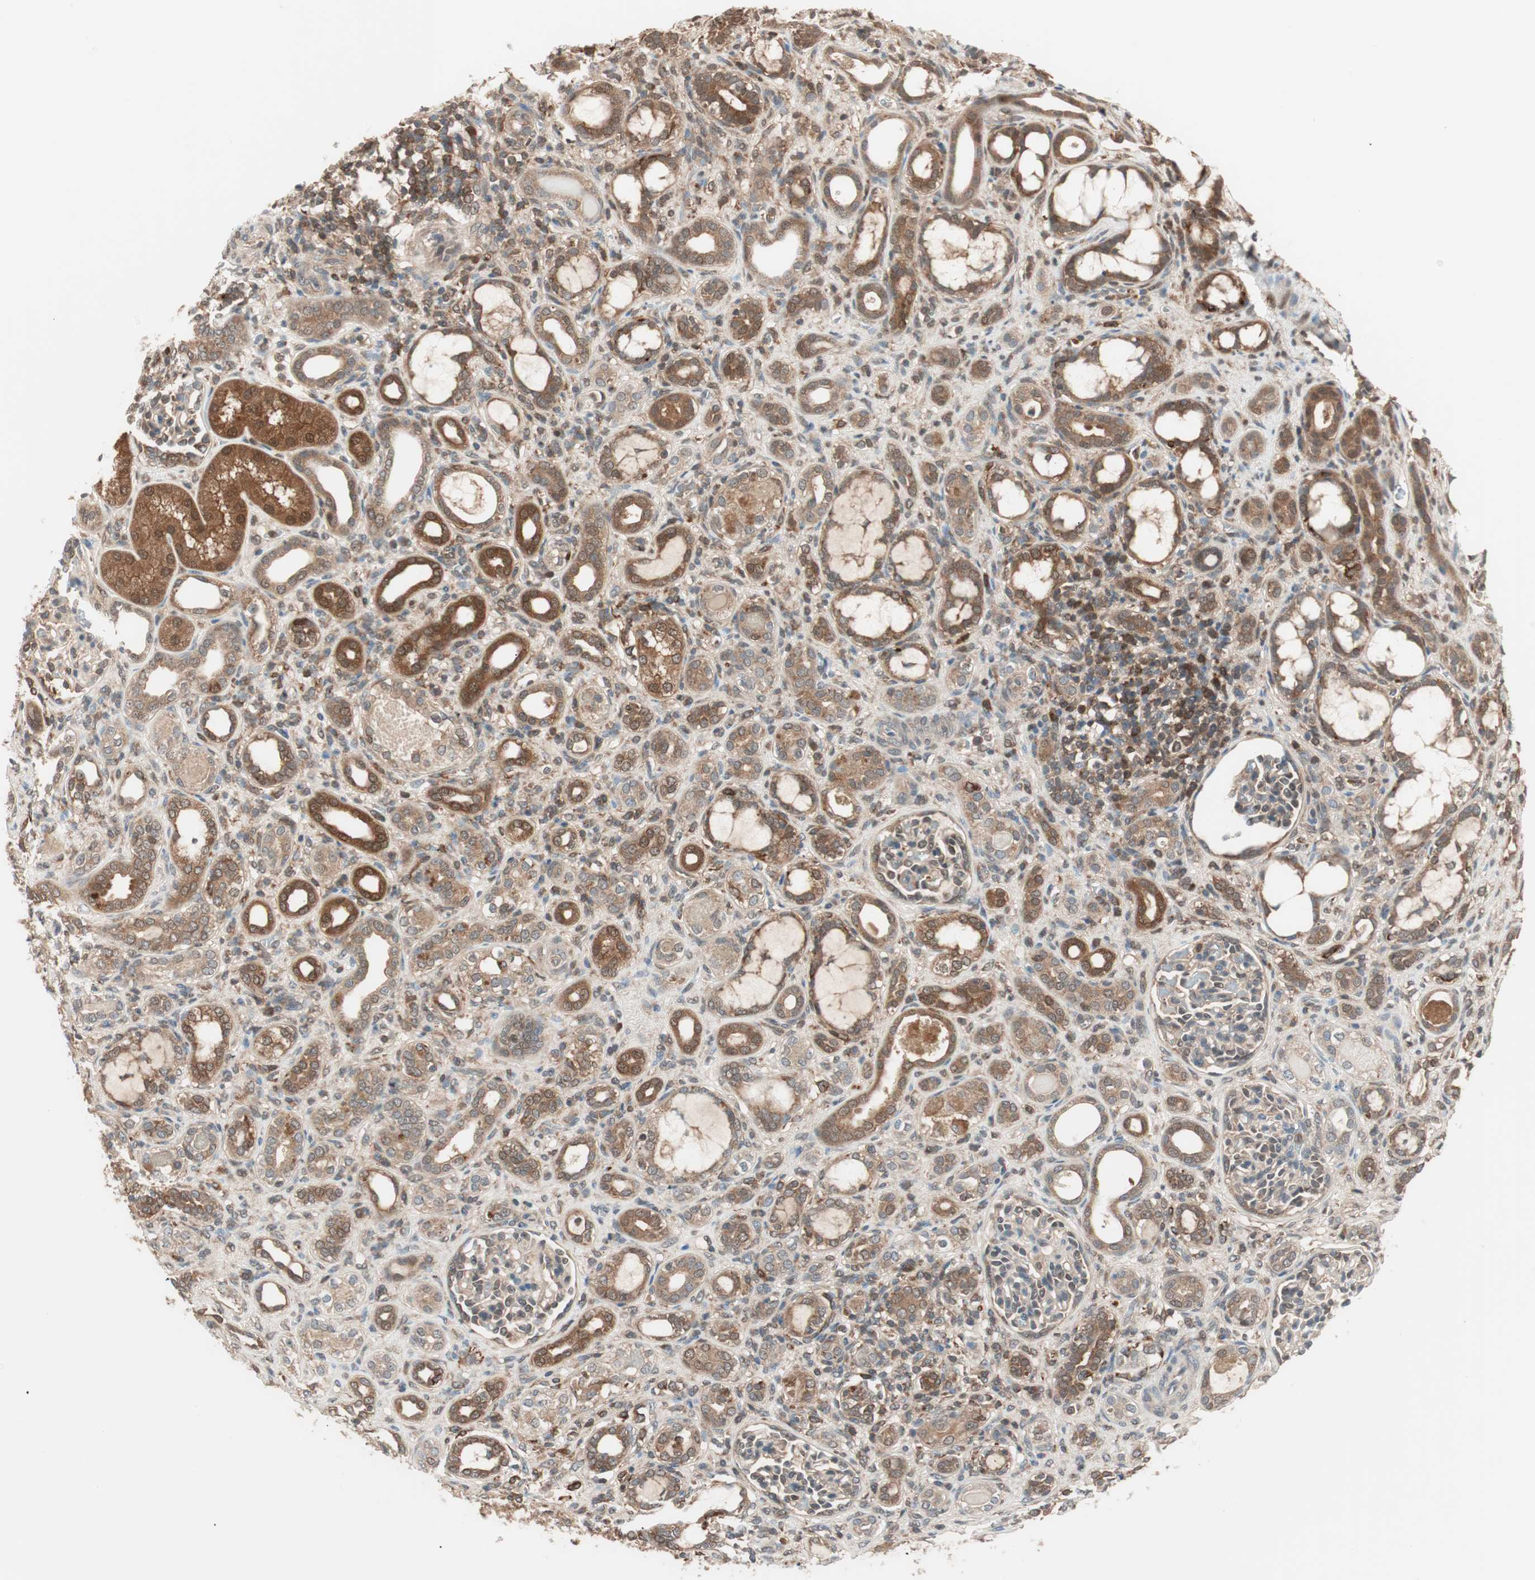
{"staining": {"intensity": "strong", "quantity": "25%-75%", "location": "cytoplasmic/membranous"}, "tissue": "kidney", "cell_type": "Cells in glomeruli", "image_type": "normal", "snomed": [{"axis": "morphology", "description": "Normal tissue, NOS"}, {"axis": "topography", "description": "Kidney"}], "caption": "Immunohistochemistry (IHC) of benign human kidney exhibits high levels of strong cytoplasmic/membranous positivity in approximately 25%-75% of cells in glomeruli.", "gene": "GALT", "patient": {"sex": "male", "age": 7}}